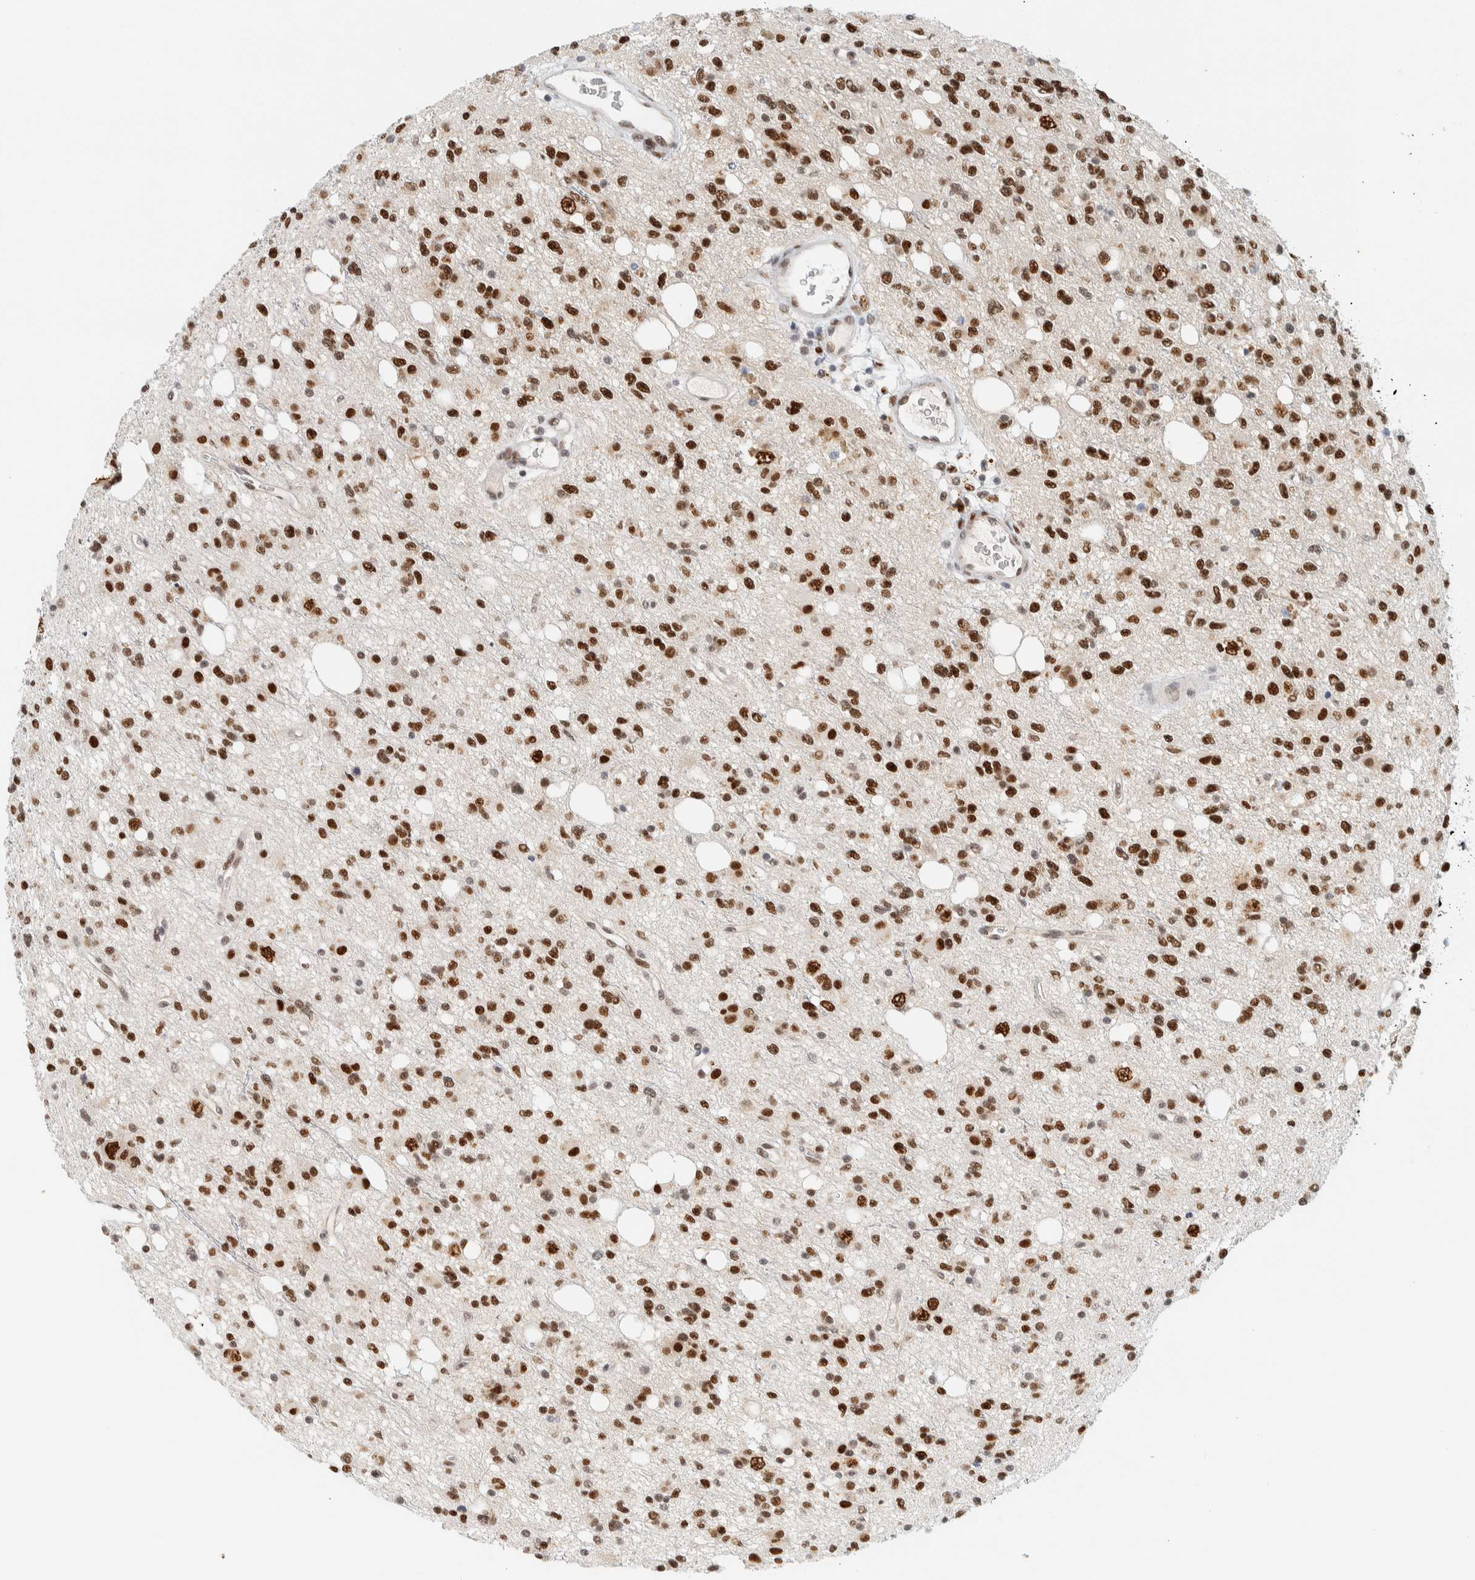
{"staining": {"intensity": "strong", "quantity": ">75%", "location": "nuclear"}, "tissue": "glioma", "cell_type": "Tumor cells", "image_type": "cancer", "snomed": [{"axis": "morphology", "description": "Glioma, malignant, High grade"}, {"axis": "topography", "description": "Brain"}], "caption": "IHC of high-grade glioma (malignant) exhibits high levels of strong nuclear positivity in about >75% of tumor cells.", "gene": "ZNF683", "patient": {"sex": "female", "age": 62}}